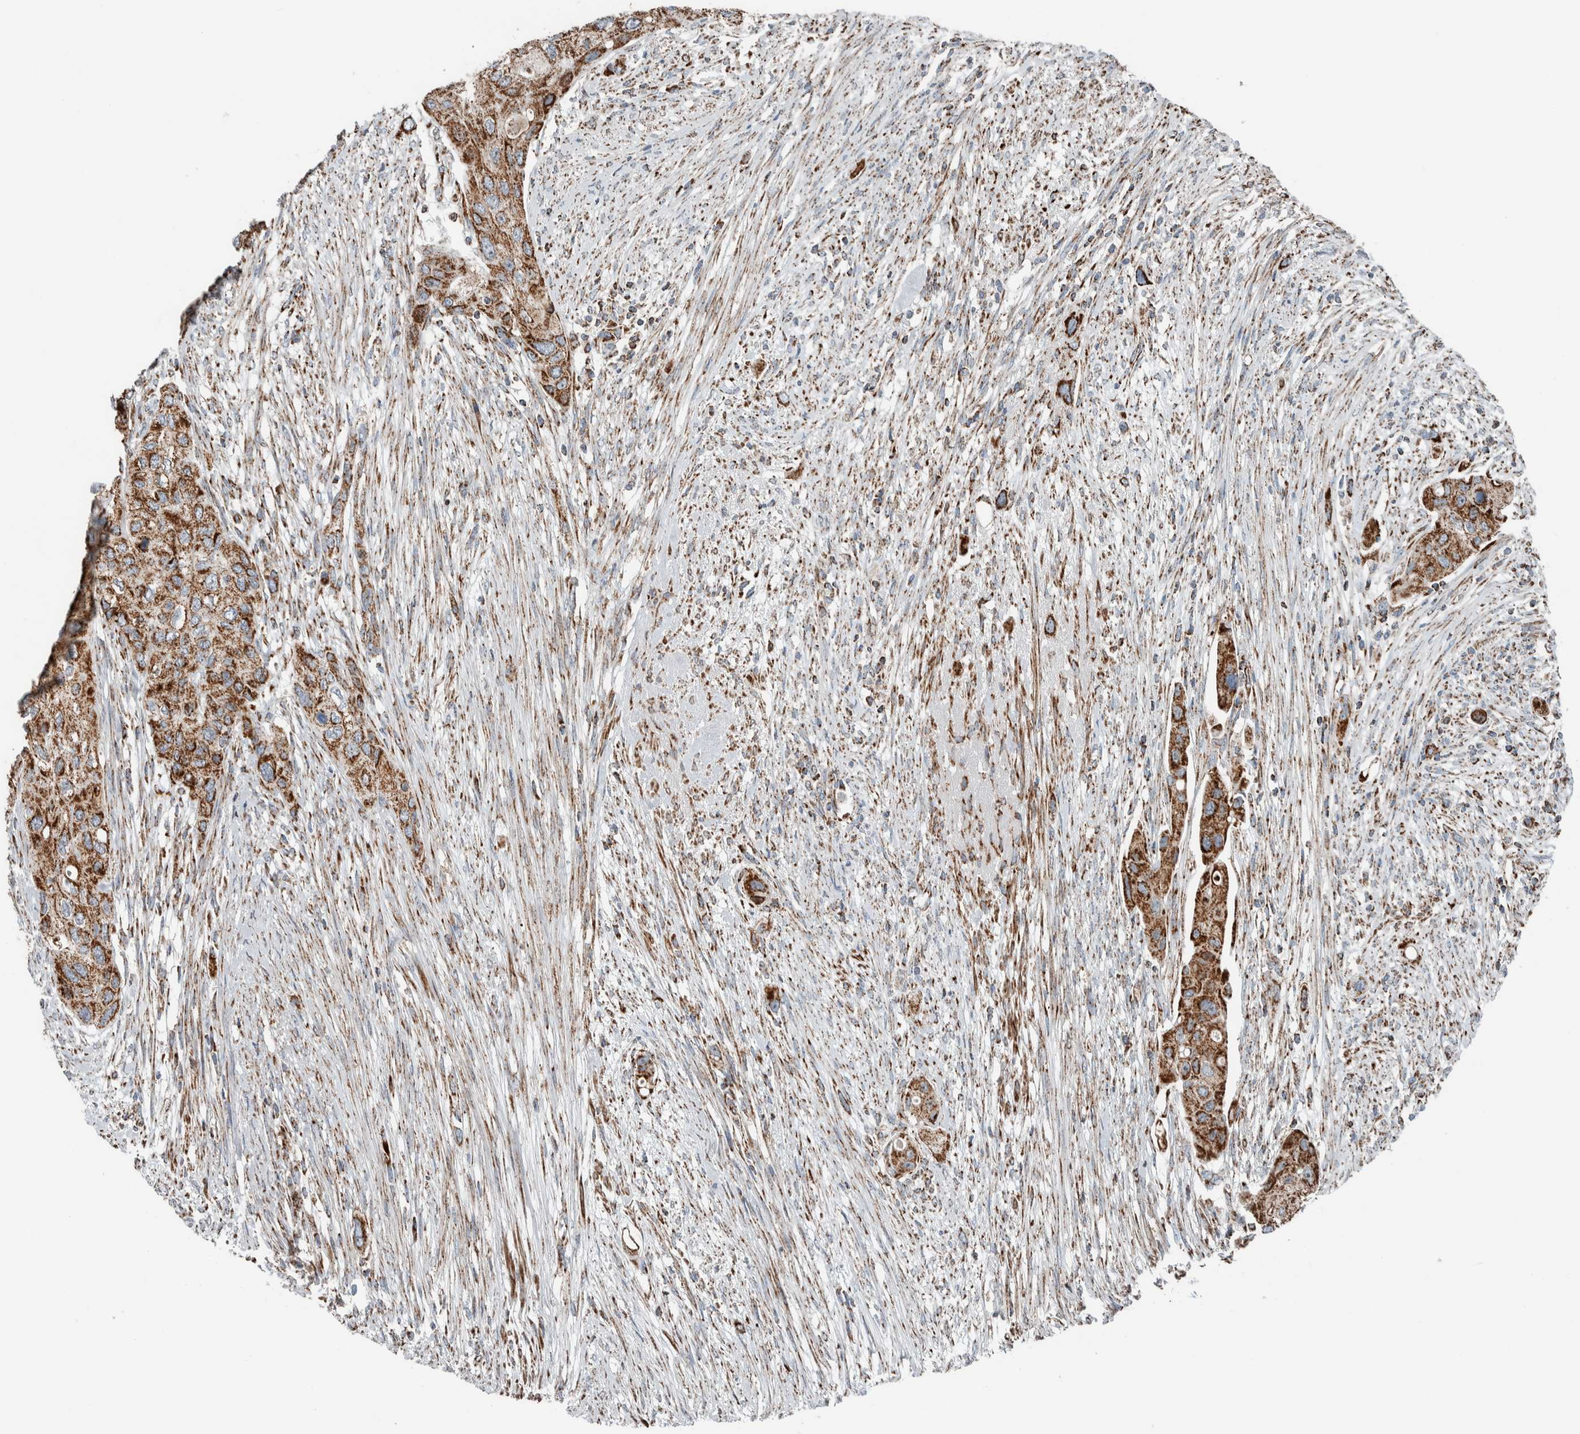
{"staining": {"intensity": "moderate", "quantity": ">75%", "location": "cytoplasmic/membranous"}, "tissue": "urothelial cancer", "cell_type": "Tumor cells", "image_type": "cancer", "snomed": [{"axis": "morphology", "description": "Urothelial carcinoma, High grade"}, {"axis": "topography", "description": "Urinary bladder"}], "caption": "Immunohistochemical staining of human urothelial cancer reveals medium levels of moderate cytoplasmic/membranous protein positivity in about >75% of tumor cells.", "gene": "CNTROB", "patient": {"sex": "female", "age": 56}}